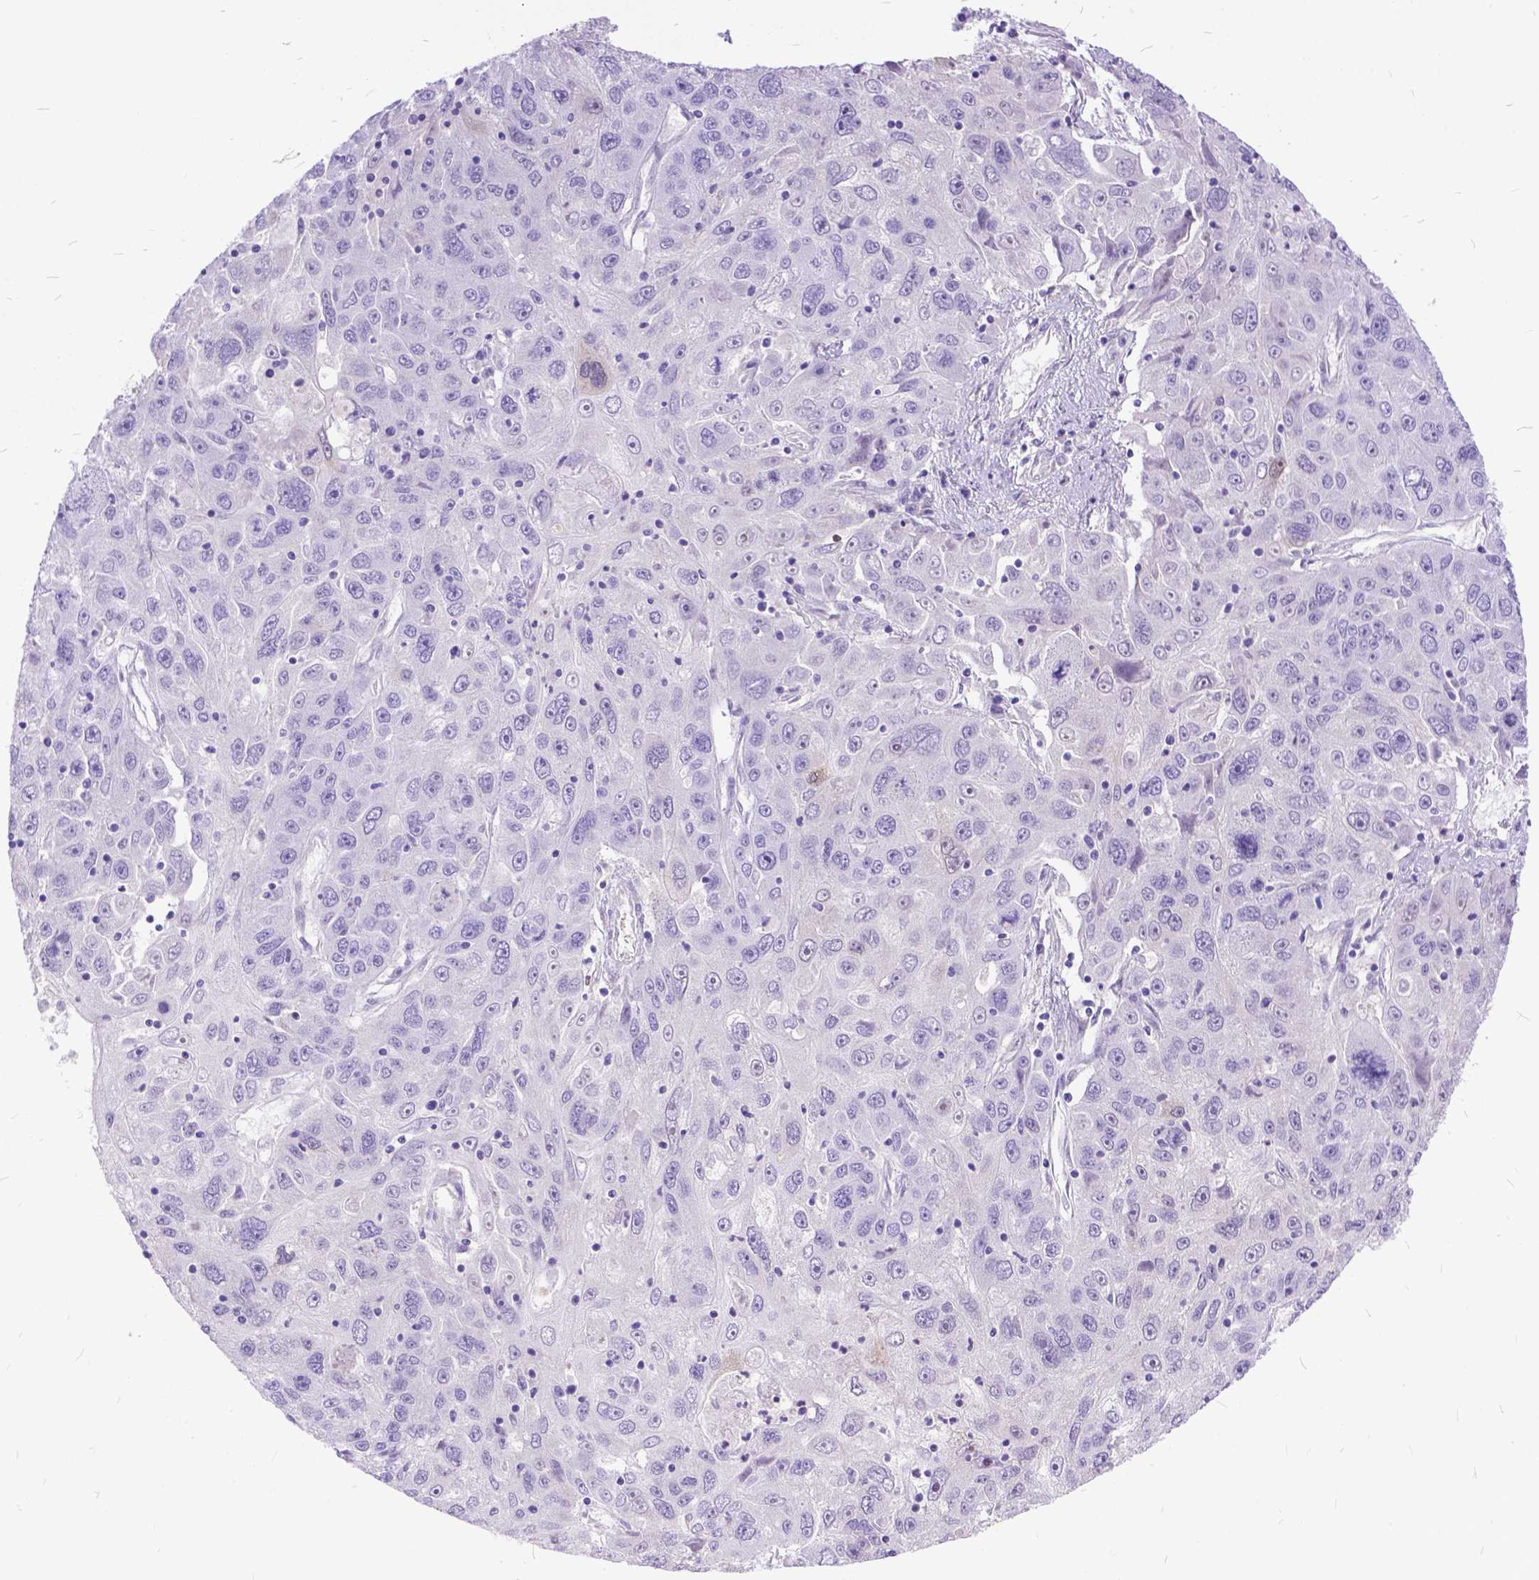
{"staining": {"intensity": "weak", "quantity": "<25%", "location": "cytoplasmic/membranous"}, "tissue": "stomach cancer", "cell_type": "Tumor cells", "image_type": "cancer", "snomed": [{"axis": "morphology", "description": "Adenocarcinoma, NOS"}, {"axis": "topography", "description": "Stomach"}], "caption": "This micrograph is of stomach cancer stained with immunohistochemistry to label a protein in brown with the nuclei are counter-stained blue. There is no positivity in tumor cells. The staining is performed using DAB (3,3'-diaminobenzidine) brown chromogen with nuclei counter-stained in using hematoxylin.", "gene": "TMEM169", "patient": {"sex": "male", "age": 56}}